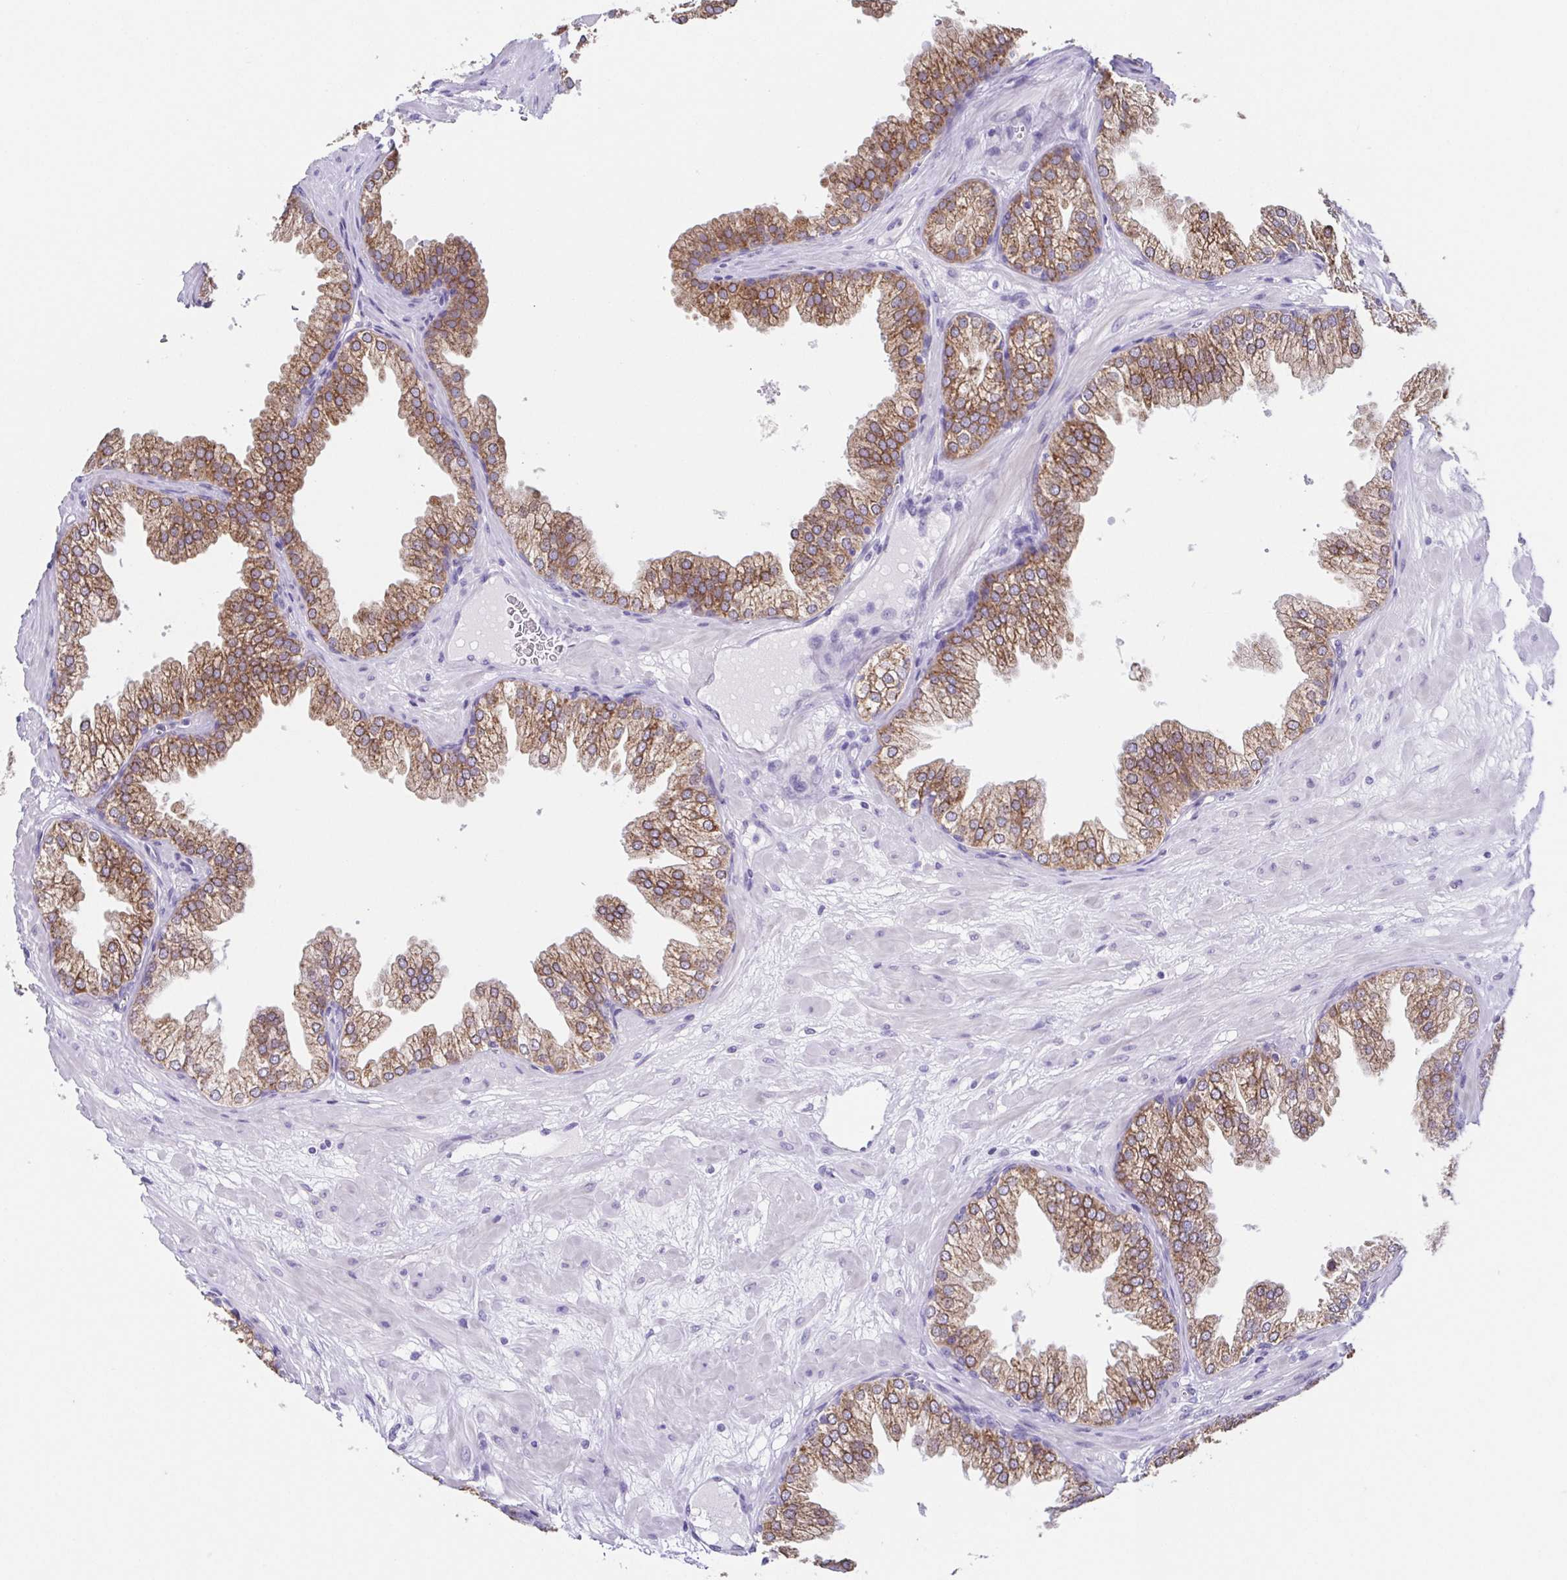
{"staining": {"intensity": "moderate", "quantity": ">75%", "location": "cytoplasmic/membranous"}, "tissue": "prostate", "cell_type": "Glandular cells", "image_type": "normal", "snomed": [{"axis": "morphology", "description": "Normal tissue, NOS"}, {"axis": "topography", "description": "Prostate"}], "caption": "IHC of benign prostate shows medium levels of moderate cytoplasmic/membranous positivity in about >75% of glandular cells.", "gene": "RDH11", "patient": {"sex": "male", "age": 37}}